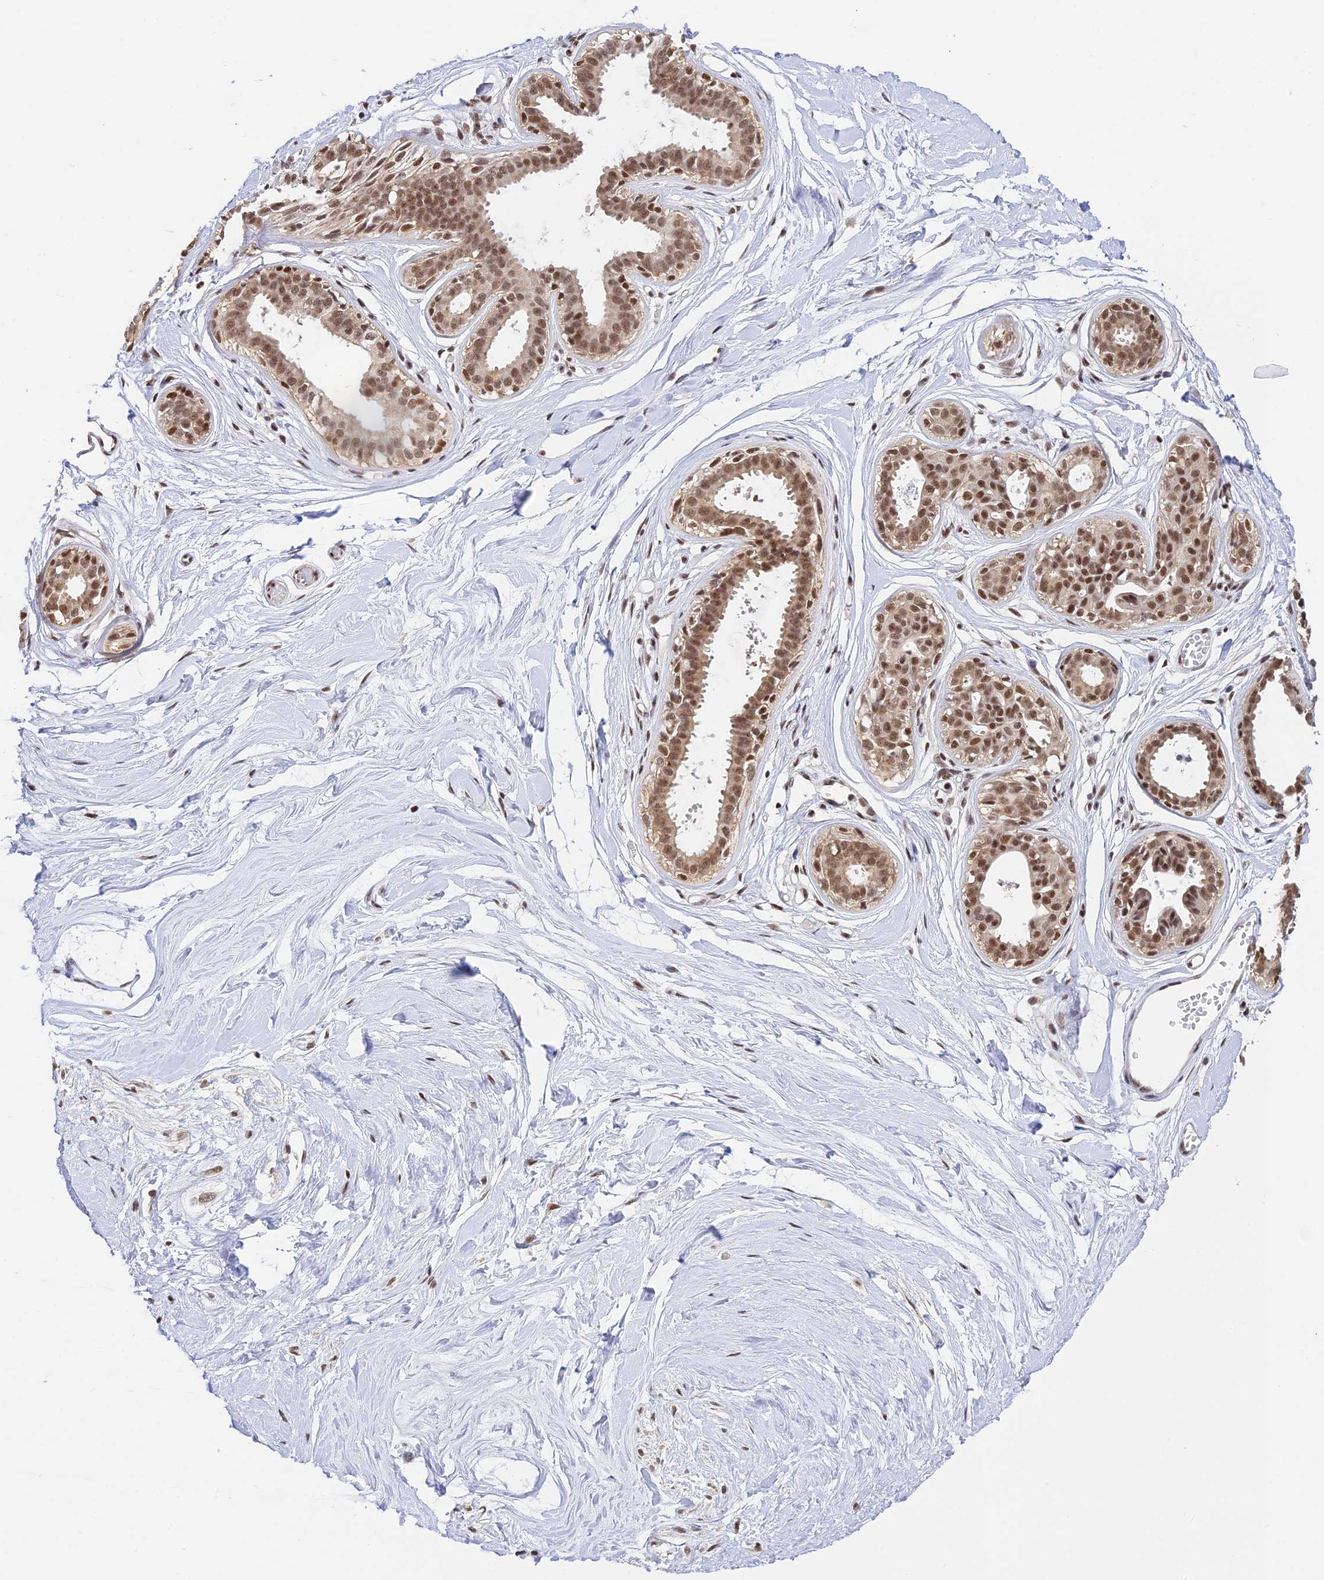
{"staining": {"intensity": "moderate", "quantity": "25%-75%", "location": "nuclear"}, "tissue": "breast", "cell_type": "Adipocytes", "image_type": "normal", "snomed": [{"axis": "morphology", "description": "Normal tissue, NOS"}, {"axis": "topography", "description": "Breast"}], "caption": "IHC micrograph of unremarkable breast stained for a protein (brown), which reveals medium levels of moderate nuclear expression in about 25%-75% of adipocytes.", "gene": "THAP11", "patient": {"sex": "female", "age": 45}}